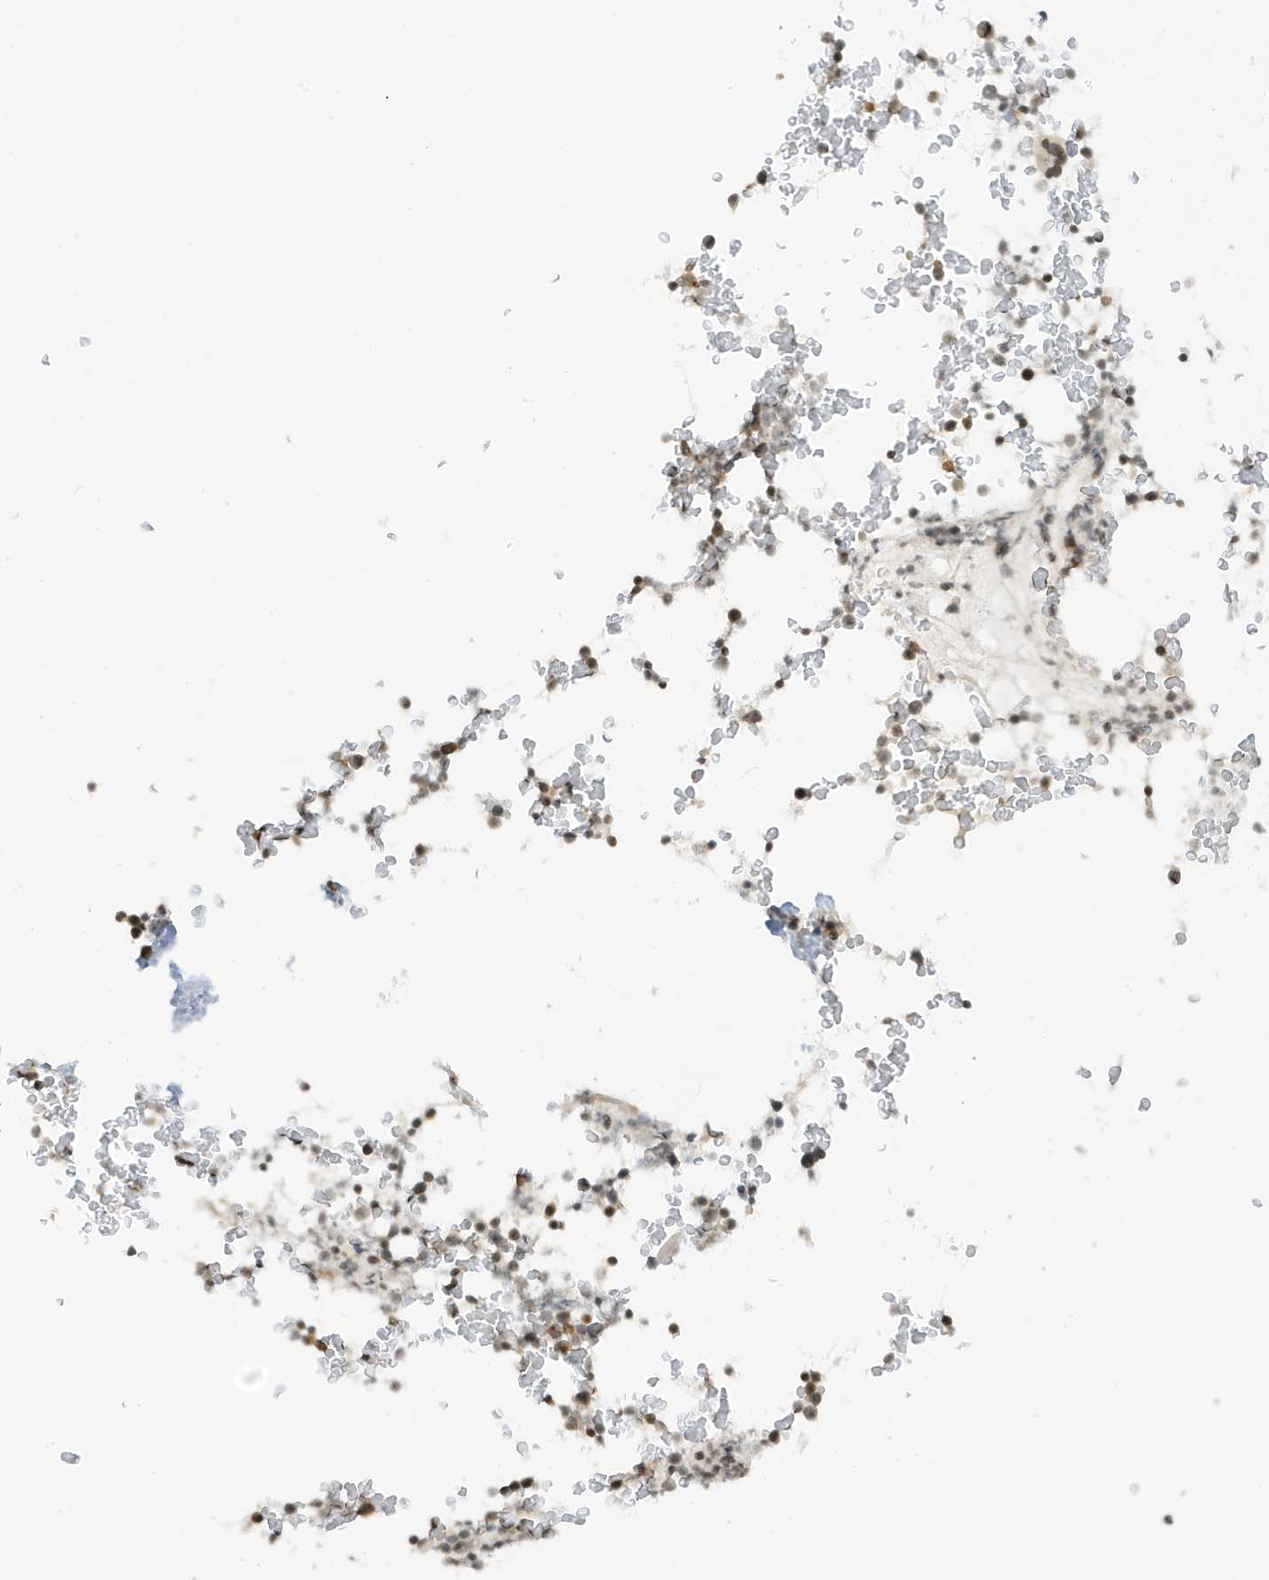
{"staining": {"intensity": "moderate", "quantity": ">75%", "location": "nuclear"}, "tissue": "bone marrow", "cell_type": "Hematopoietic cells", "image_type": "normal", "snomed": [{"axis": "morphology", "description": "Normal tissue, NOS"}, {"axis": "topography", "description": "Bone marrow"}], "caption": "Moderate nuclear staining for a protein is appreciated in about >75% of hematopoietic cells of unremarkable bone marrow using immunohistochemistry.", "gene": "TAB3", "patient": {"sex": "male", "age": 58}}